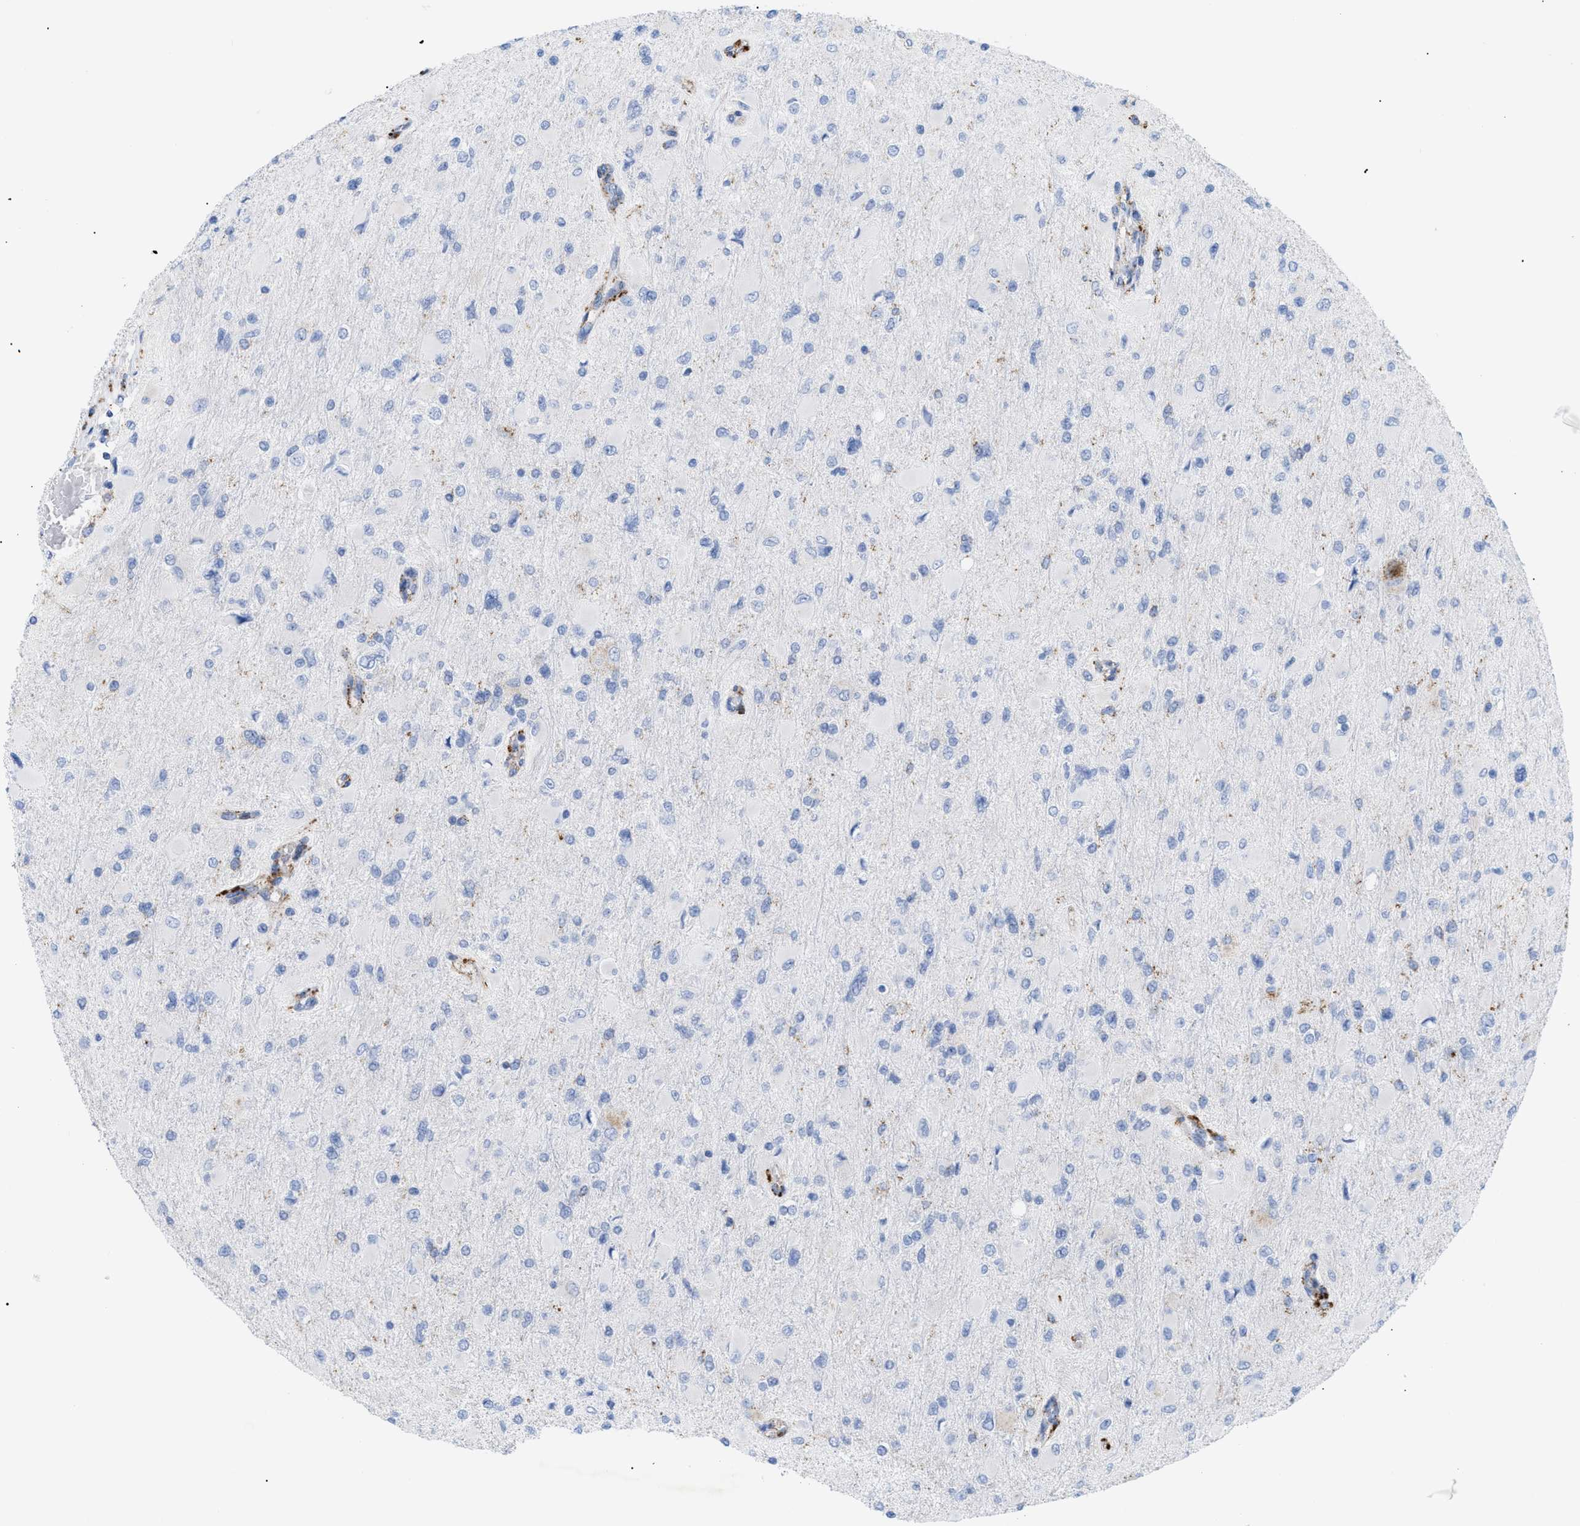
{"staining": {"intensity": "negative", "quantity": "none", "location": "none"}, "tissue": "glioma", "cell_type": "Tumor cells", "image_type": "cancer", "snomed": [{"axis": "morphology", "description": "Glioma, malignant, High grade"}, {"axis": "topography", "description": "Cerebral cortex"}], "caption": "Malignant high-grade glioma stained for a protein using immunohistochemistry (IHC) exhibits no expression tumor cells.", "gene": "DRAM2", "patient": {"sex": "female", "age": 36}}